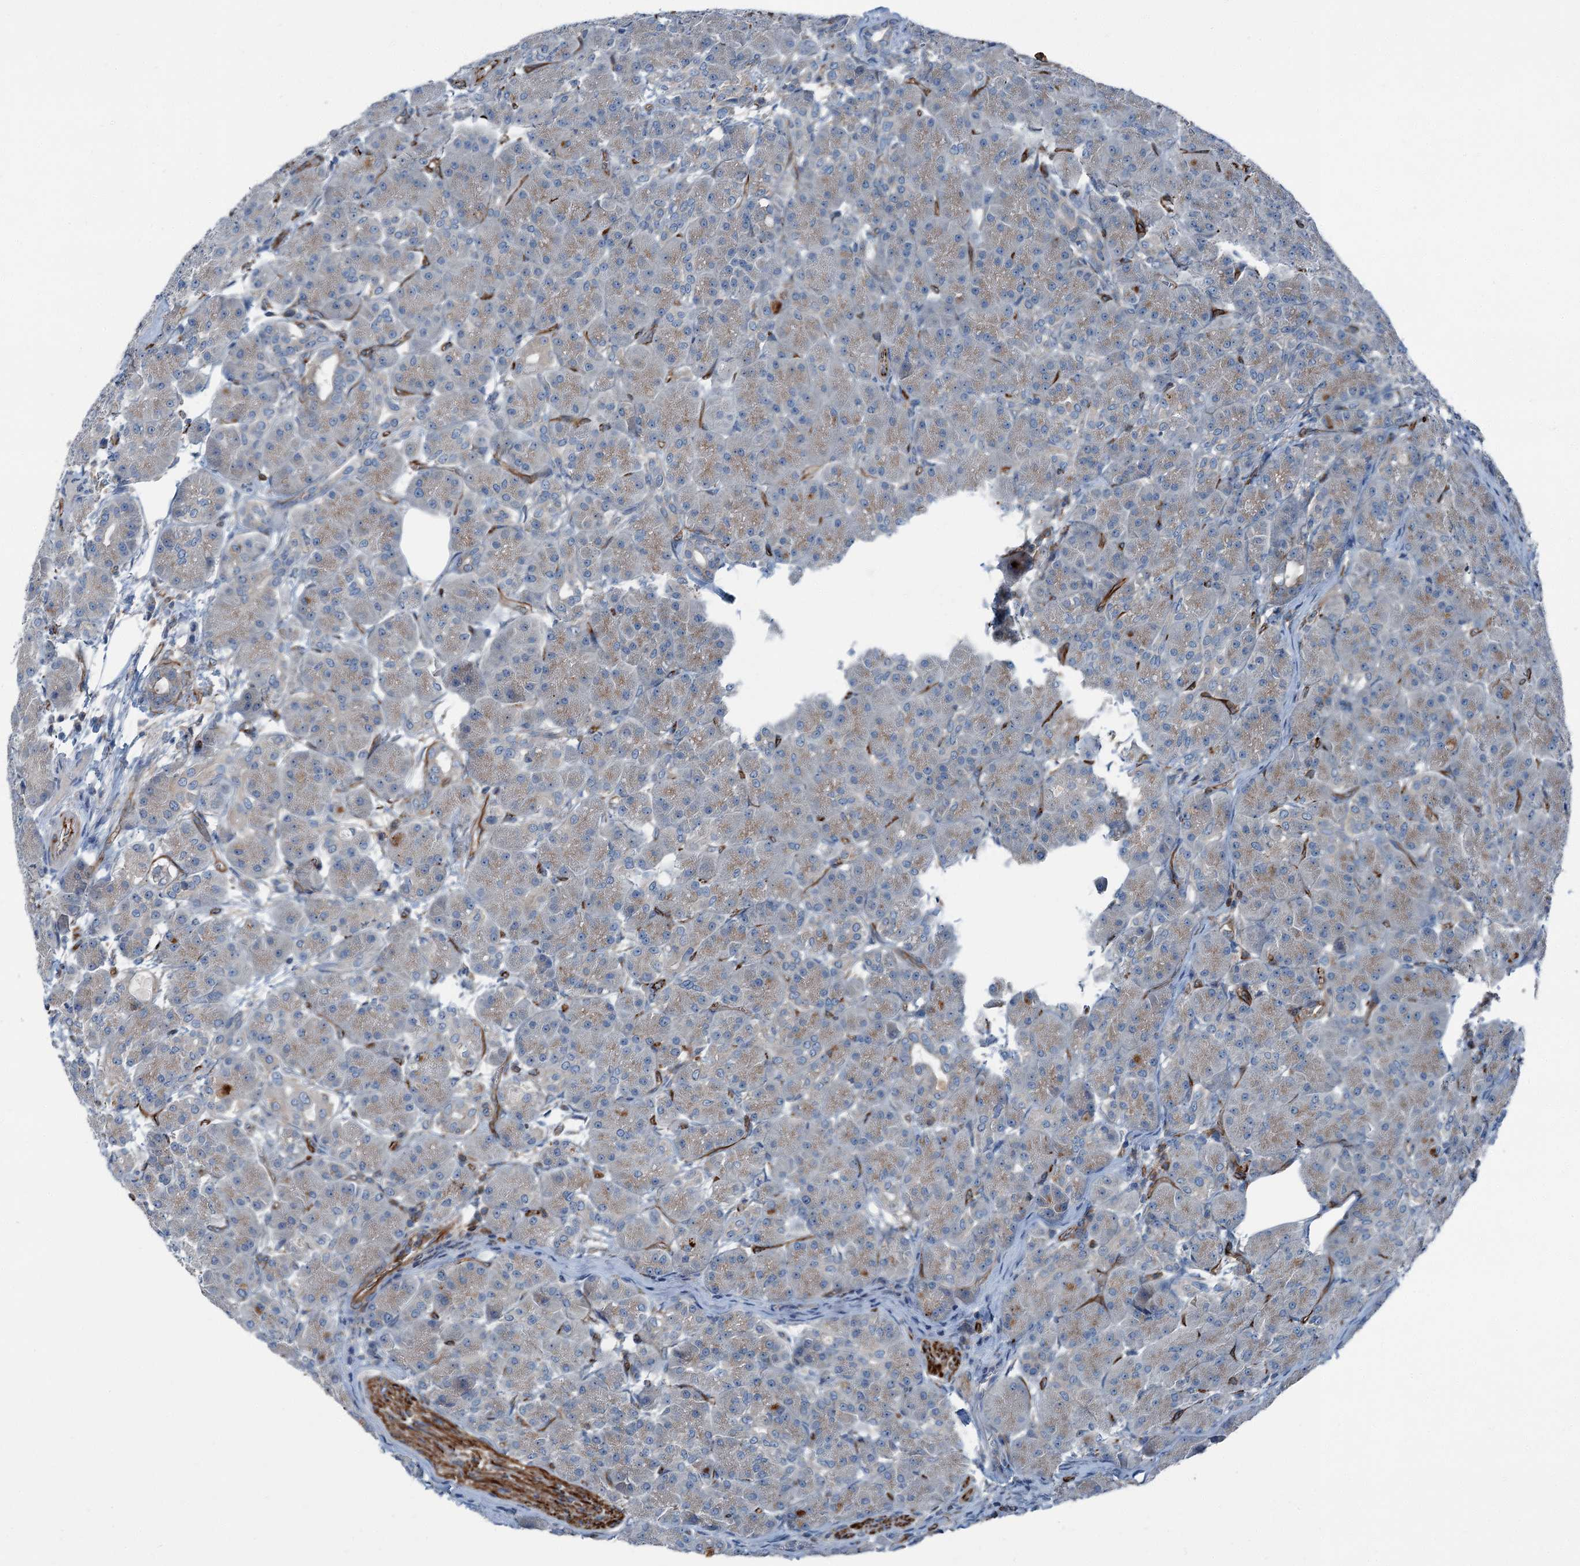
{"staining": {"intensity": "moderate", "quantity": "25%-75%", "location": "cytoplasmic/membranous"}, "tissue": "pancreas", "cell_type": "Exocrine glandular cells", "image_type": "normal", "snomed": [{"axis": "morphology", "description": "Normal tissue, NOS"}, {"axis": "topography", "description": "Pancreas"}], "caption": "Immunohistochemistry histopathology image of normal pancreas: pancreas stained using IHC exhibits medium levels of moderate protein expression localized specifically in the cytoplasmic/membranous of exocrine glandular cells, appearing as a cytoplasmic/membranous brown color.", "gene": "AXL", "patient": {"sex": "male", "age": 63}}